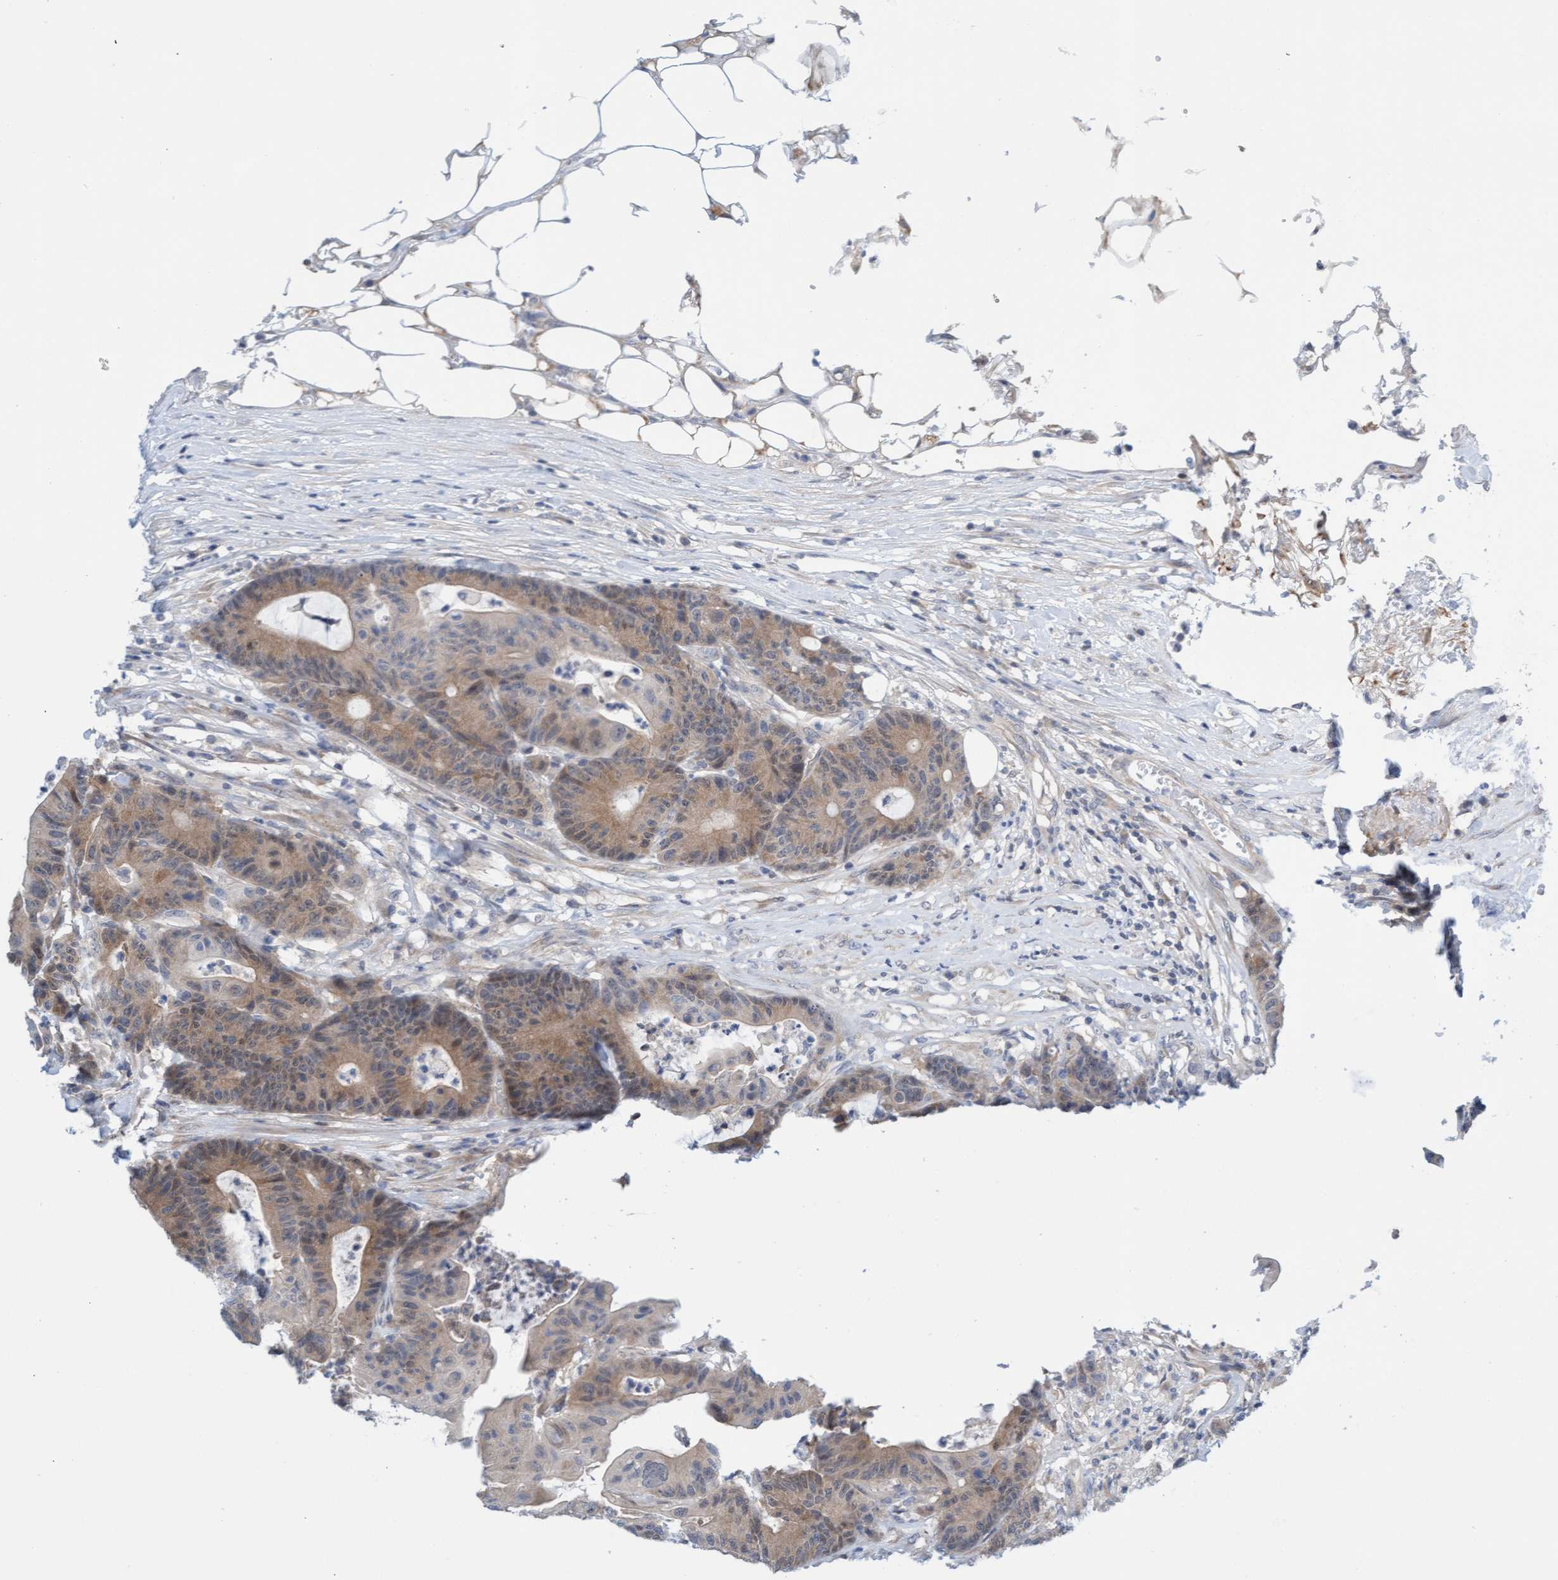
{"staining": {"intensity": "moderate", "quantity": ">75%", "location": "cytoplasmic/membranous"}, "tissue": "colorectal cancer", "cell_type": "Tumor cells", "image_type": "cancer", "snomed": [{"axis": "morphology", "description": "Adenocarcinoma, NOS"}, {"axis": "topography", "description": "Colon"}], "caption": "This photomicrograph demonstrates adenocarcinoma (colorectal) stained with IHC to label a protein in brown. The cytoplasmic/membranous of tumor cells show moderate positivity for the protein. Nuclei are counter-stained blue.", "gene": "AMZ2", "patient": {"sex": "female", "age": 84}}